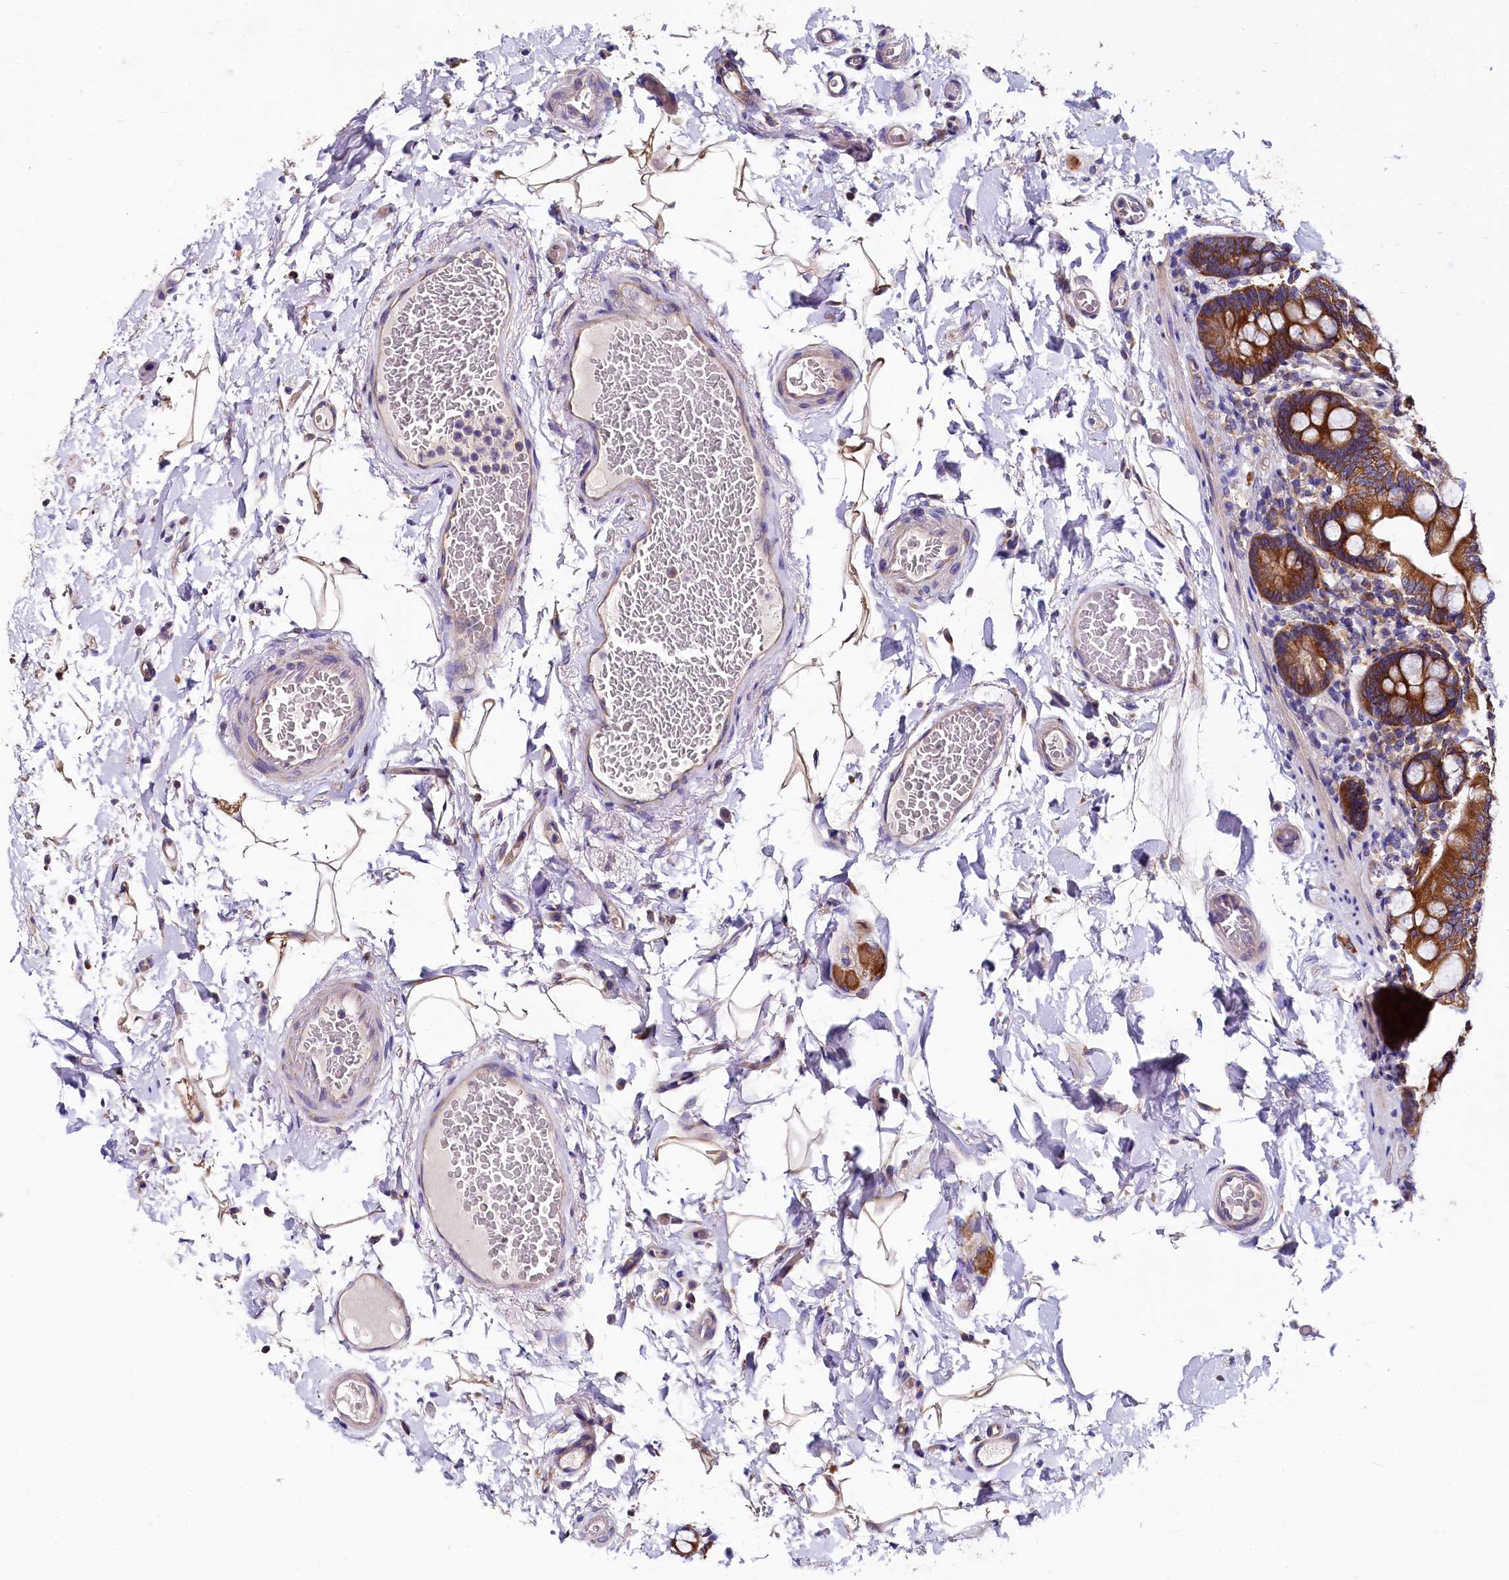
{"staining": {"intensity": "strong", "quantity": ">75%", "location": "cytoplasmic/membranous"}, "tissue": "small intestine", "cell_type": "Glandular cells", "image_type": "normal", "snomed": [{"axis": "morphology", "description": "Normal tissue, NOS"}, {"axis": "topography", "description": "Small intestine"}], "caption": "Glandular cells reveal high levels of strong cytoplasmic/membranous expression in approximately >75% of cells in unremarkable small intestine.", "gene": "QARS1", "patient": {"sex": "female", "age": 64}}